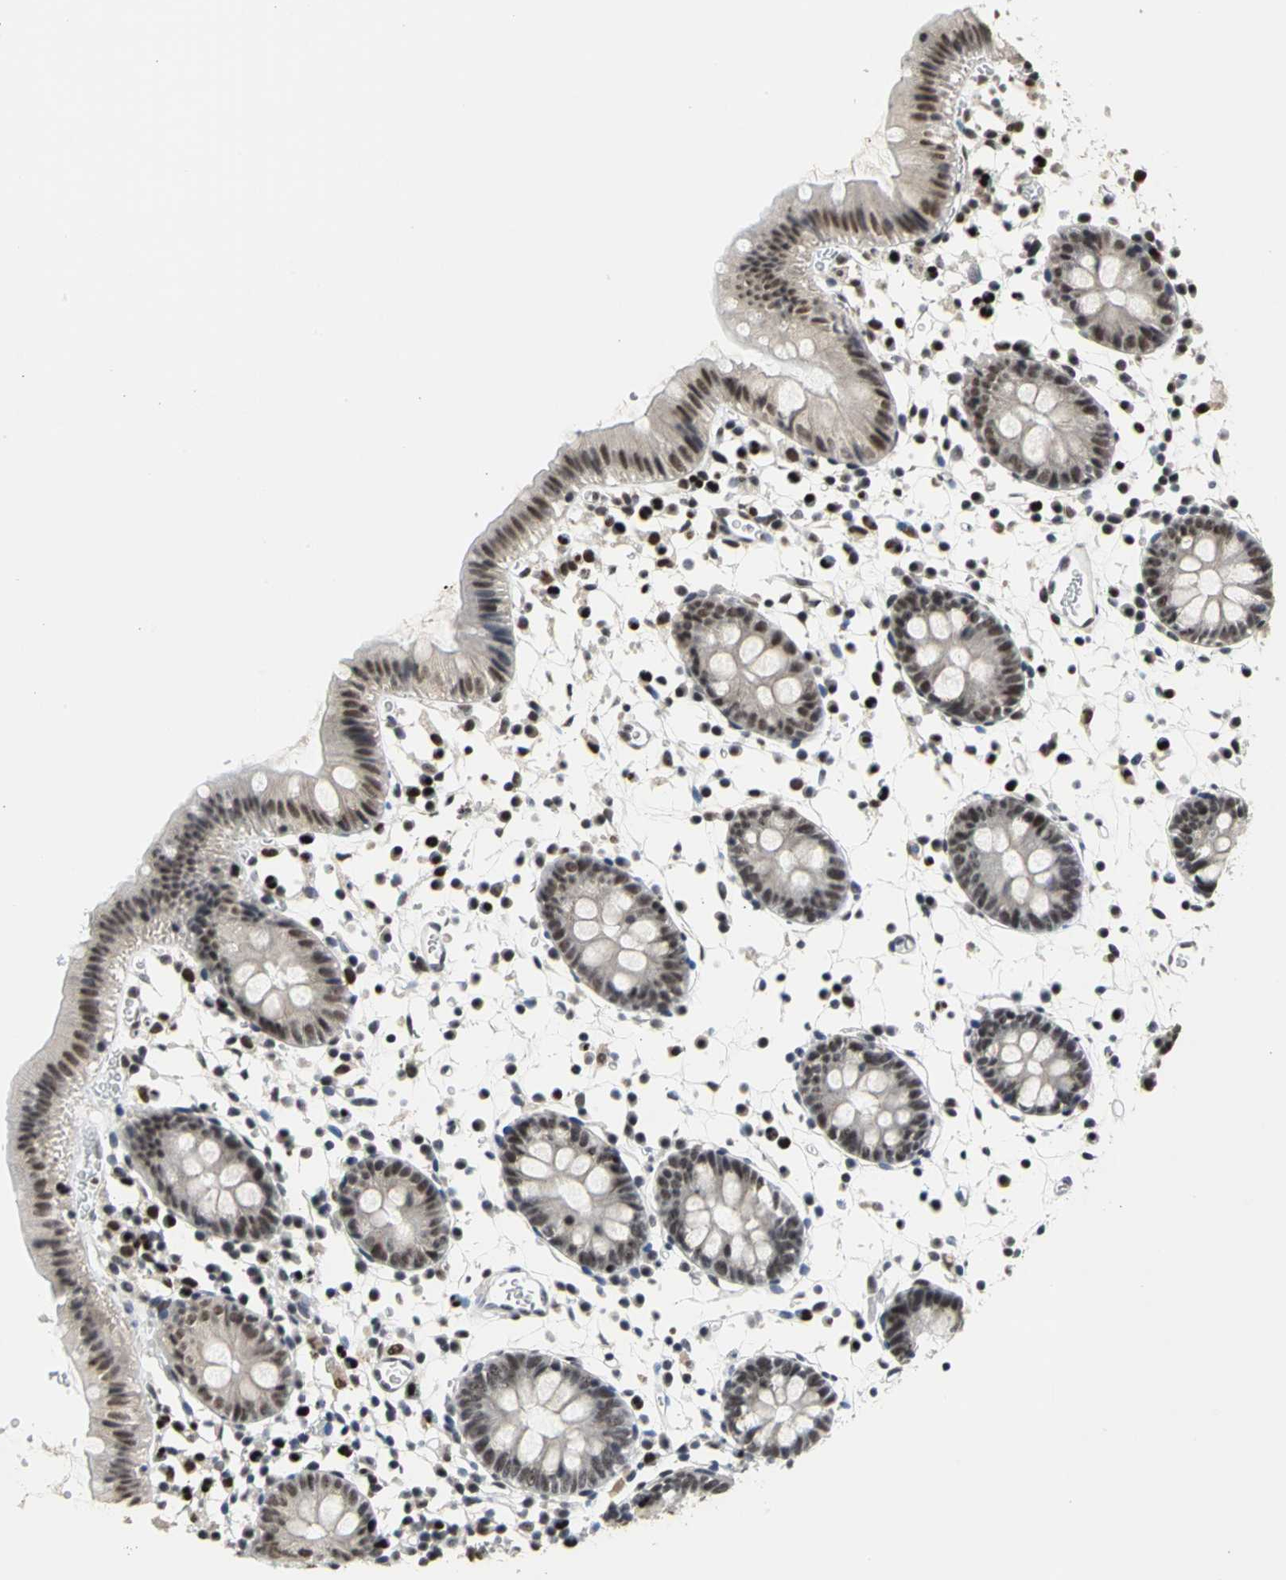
{"staining": {"intensity": "moderate", "quantity": ">75%", "location": "nuclear"}, "tissue": "colon", "cell_type": "Endothelial cells", "image_type": "normal", "snomed": [{"axis": "morphology", "description": "Normal tissue, NOS"}, {"axis": "topography", "description": "Colon"}], "caption": "Protein staining exhibits moderate nuclear expression in approximately >75% of endothelial cells in benign colon. Nuclei are stained in blue.", "gene": "CCDC88C", "patient": {"sex": "male", "age": 14}}